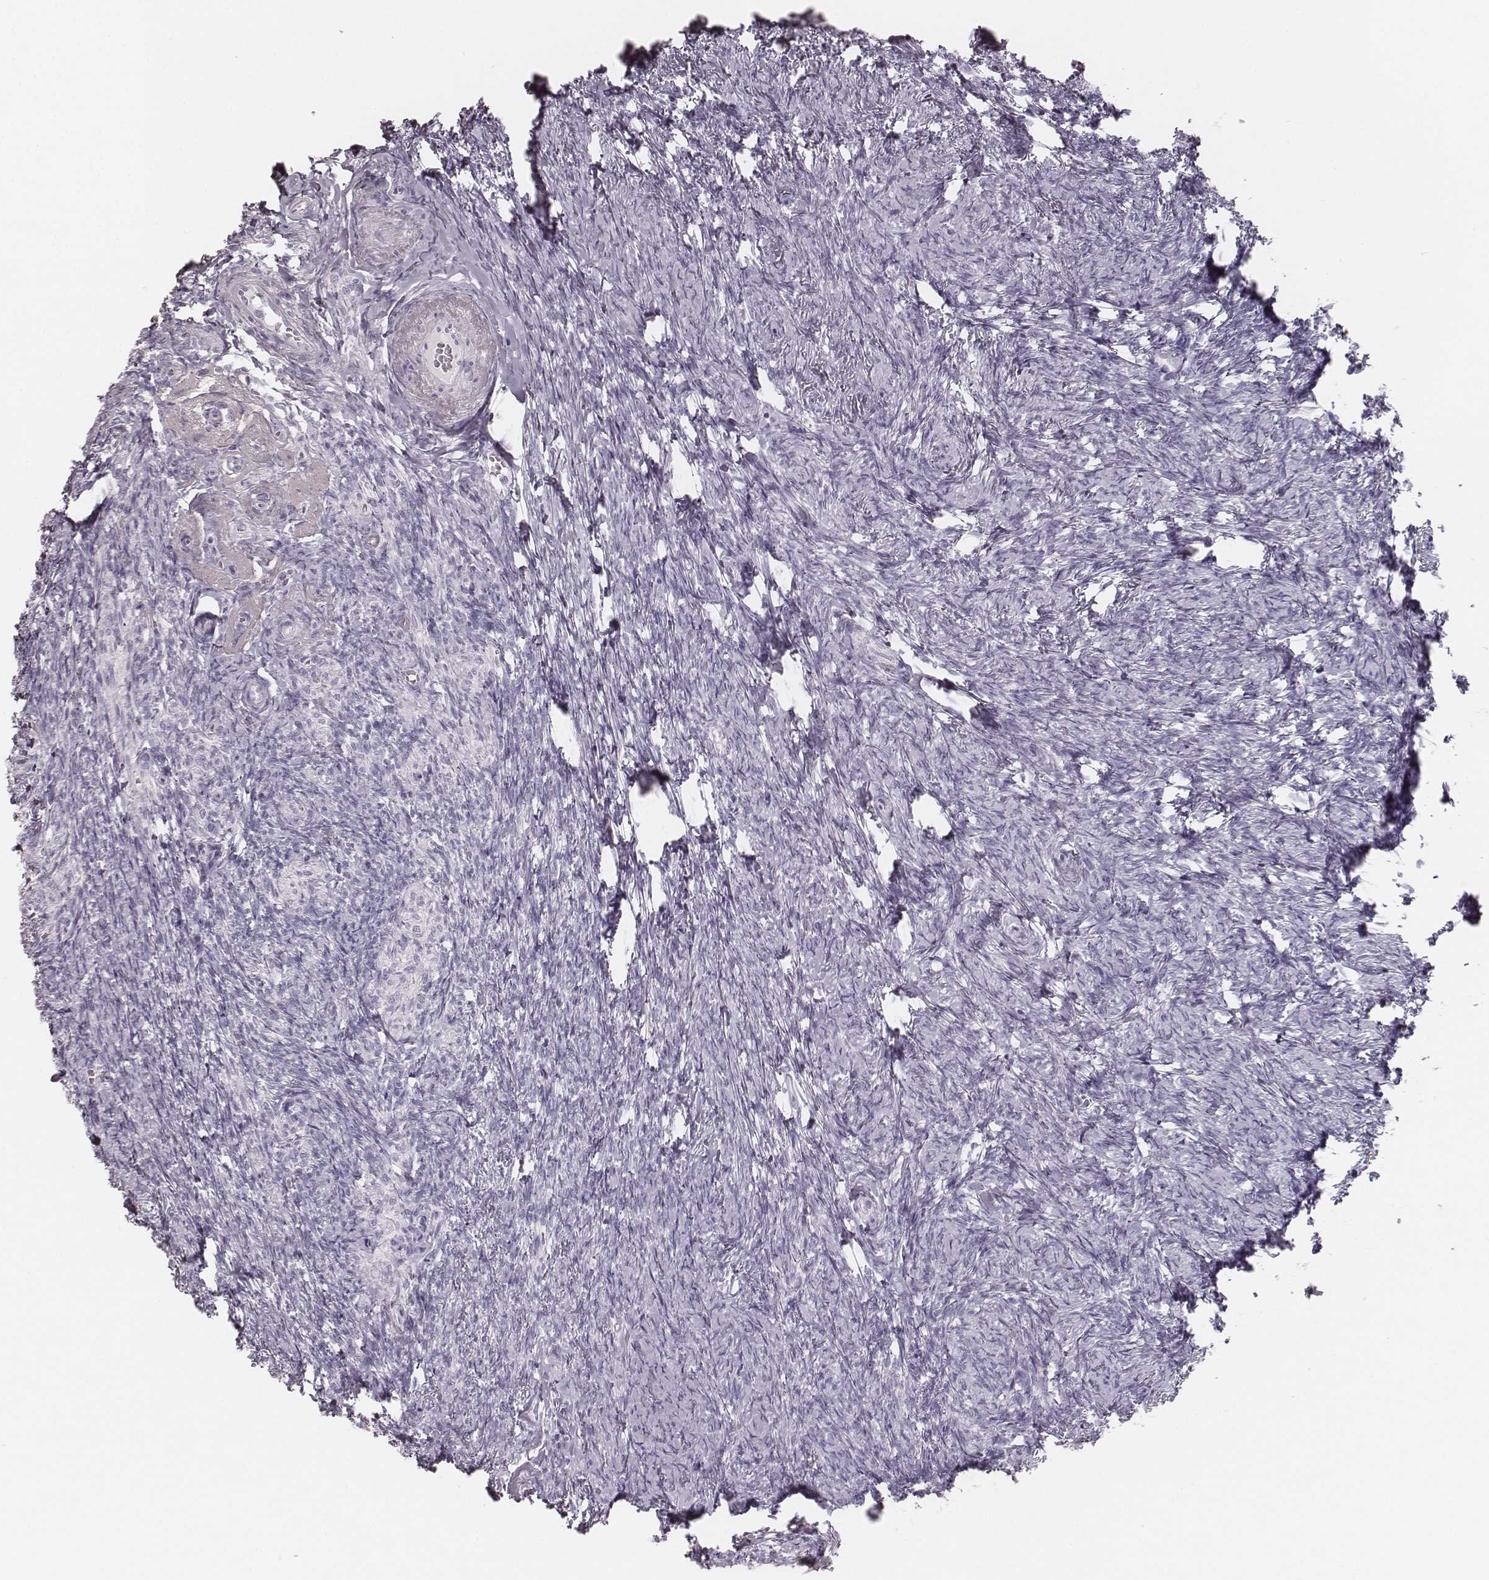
{"staining": {"intensity": "negative", "quantity": "none", "location": "none"}, "tissue": "ovary", "cell_type": "Ovarian stroma cells", "image_type": "normal", "snomed": [{"axis": "morphology", "description": "Normal tissue, NOS"}, {"axis": "topography", "description": "Ovary"}], "caption": "This is a image of IHC staining of unremarkable ovary, which shows no staining in ovarian stroma cells. Brightfield microscopy of IHC stained with DAB (3,3'-diaminobenzidine) (brown) and hematoxylin (blue), captured at high magnification.", "gene": "KRT34", "patient": {"sex": "female", "age": 72}}